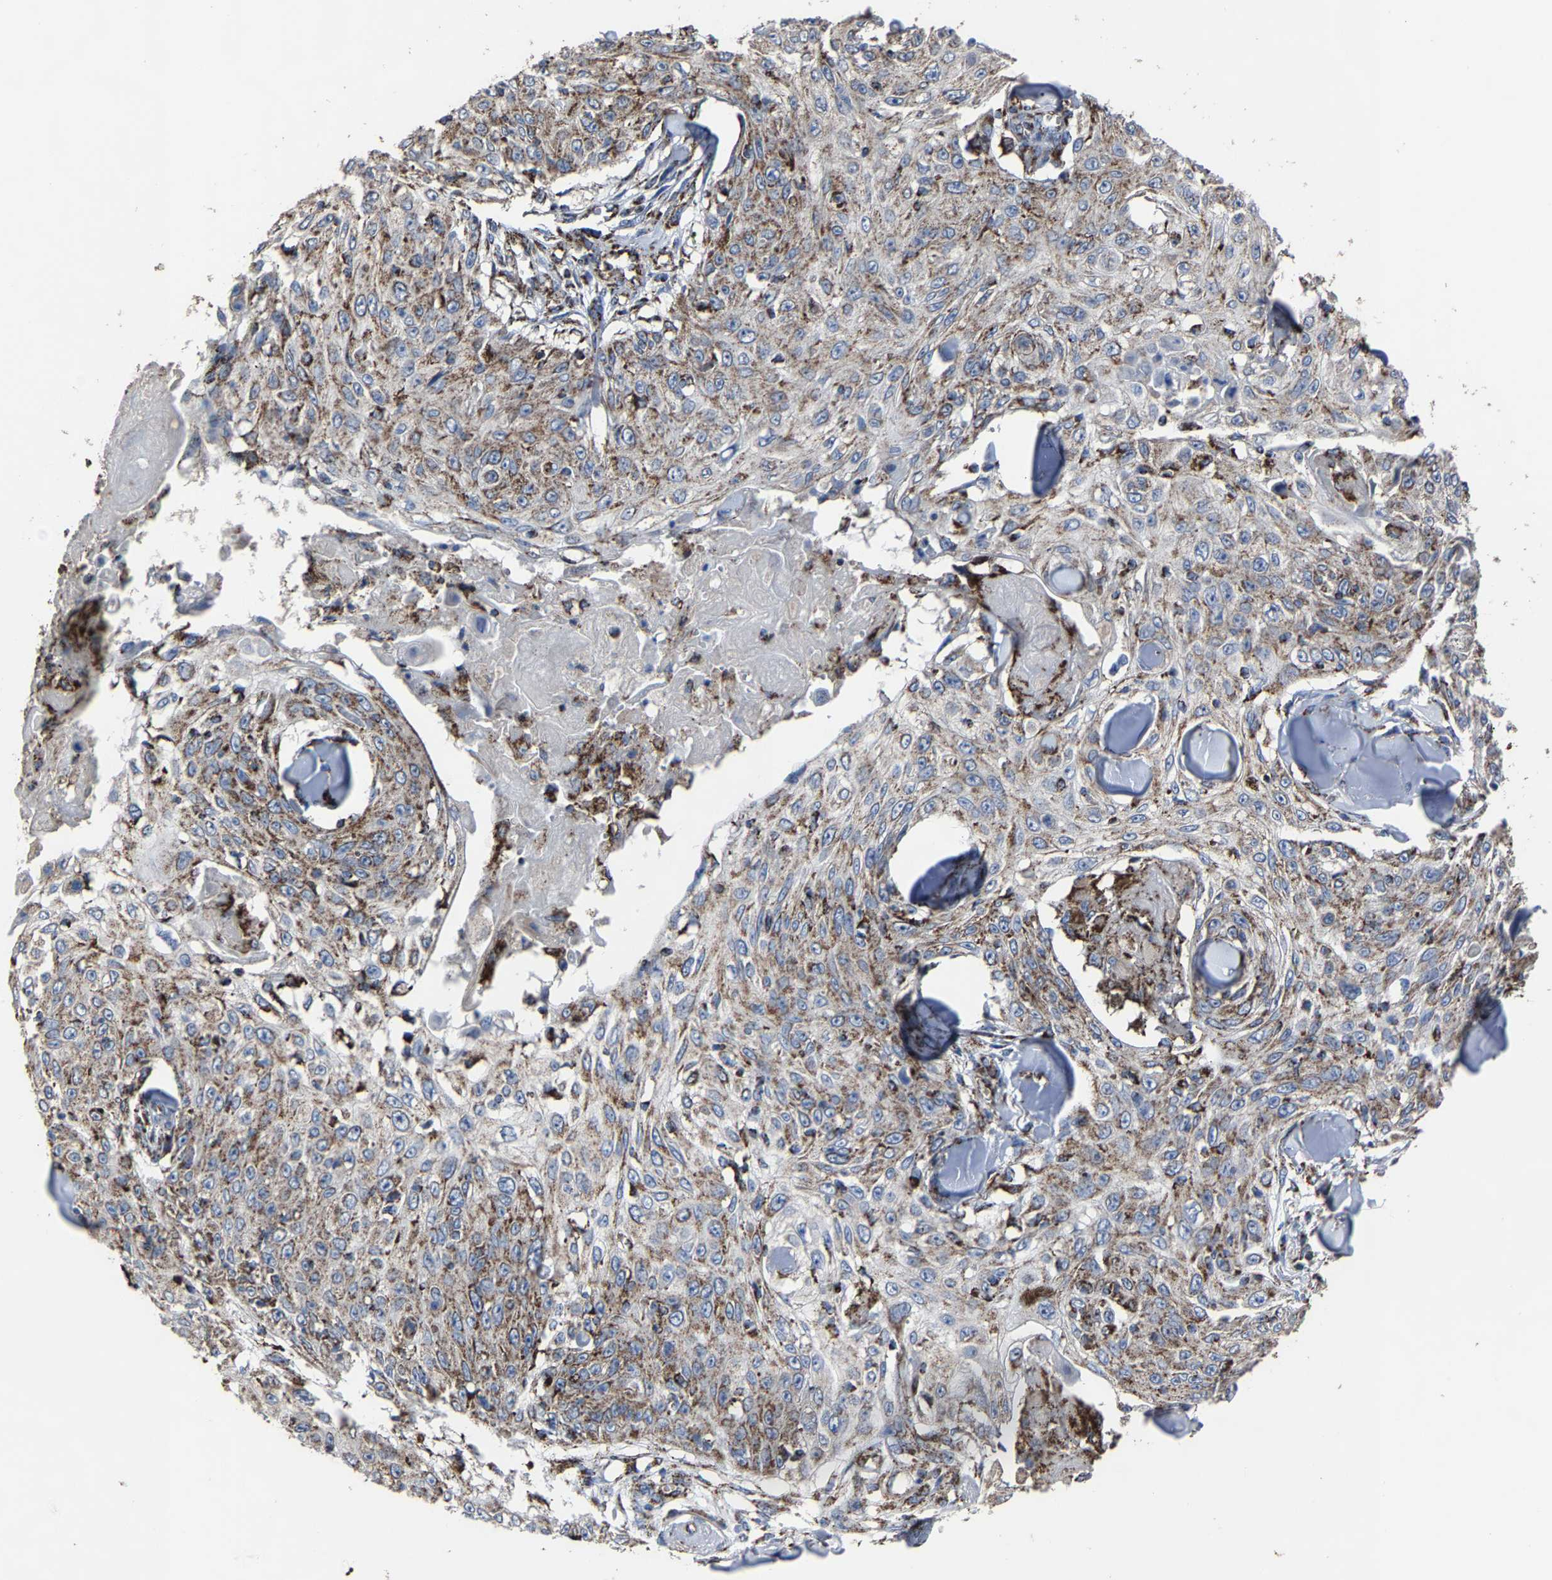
{"staining": {"intensity": "moderate", "quantity": "25%-75%", "location": "cytoplasmic/membranous"}, "tissue": "skin cancer", "cell_type": "Tumor cells", "image_type": "cancer", "snomed": [{"axis": "morphology", "description": "Squamous cell carcinoma, NOS"}, {"axis": "topography", "description": "Skin"}], "caption": "Squamous cell carcinoma (skin) stained with a protein marker exhibits moderate staining in tumor cells.", "gene": "NDUFV3", "patient": {"sex": "male", "age": 86}}